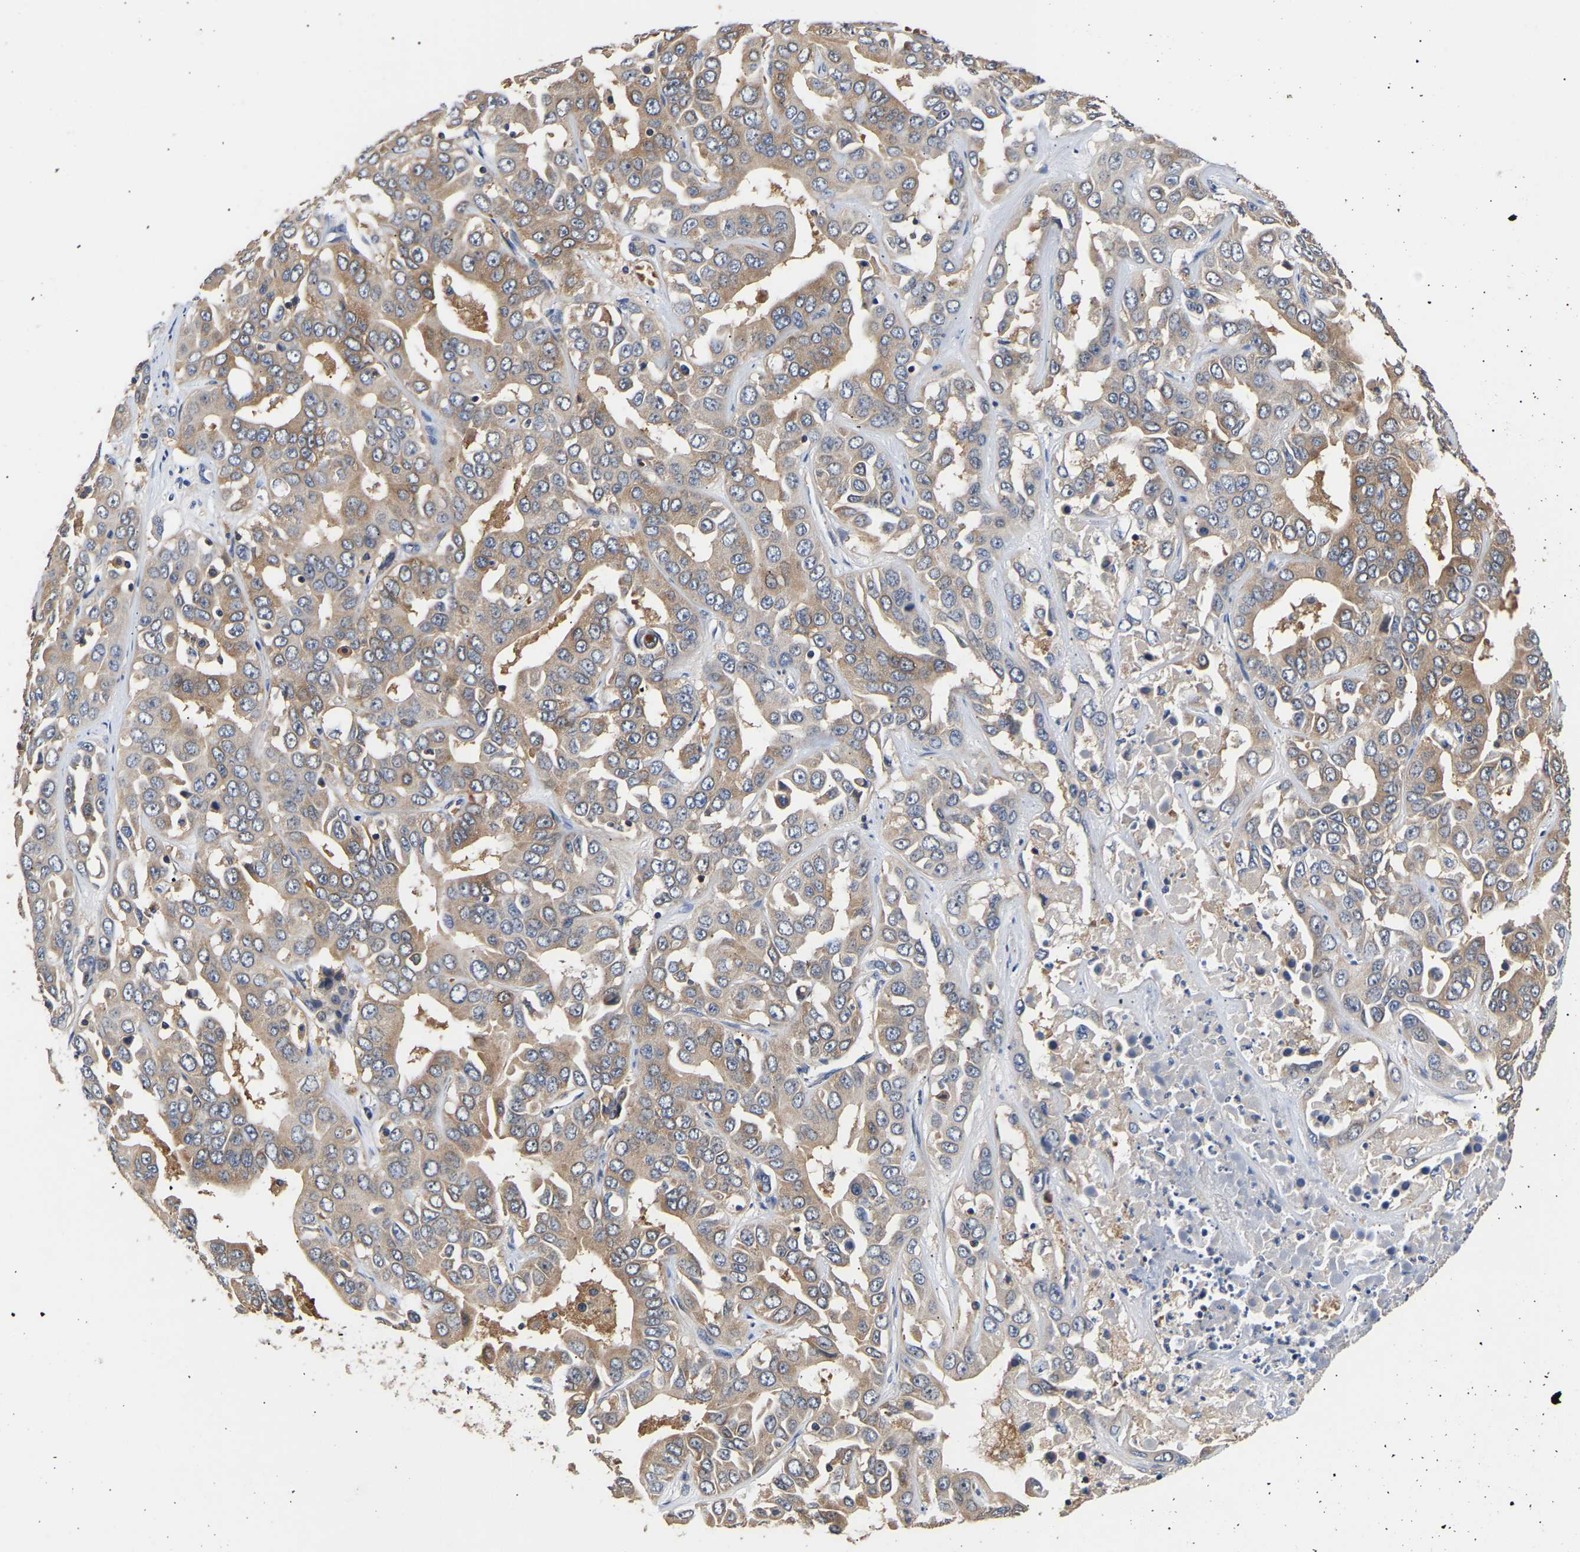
{"staining": {"intensity": "weak", "quantity": "25%-75%", "location": "cytoplasmic/membranous"}, "tissue": "liver cancer", "cell_type": "Tumor cells", "image_type": "cancer", "snomed": [{"axis": "morphology", "description": "Cholangiocarcinoma"}, {"axis": "topography", "description": "Liver"}], "caption": "IHC of liver cancer demonstrates low levels of weak cytoplasmic/membranous expression in approximately 25%-75% of tumor cells.", "gene": "LRBA", "patient": {"sex": "female", "age": 52}}